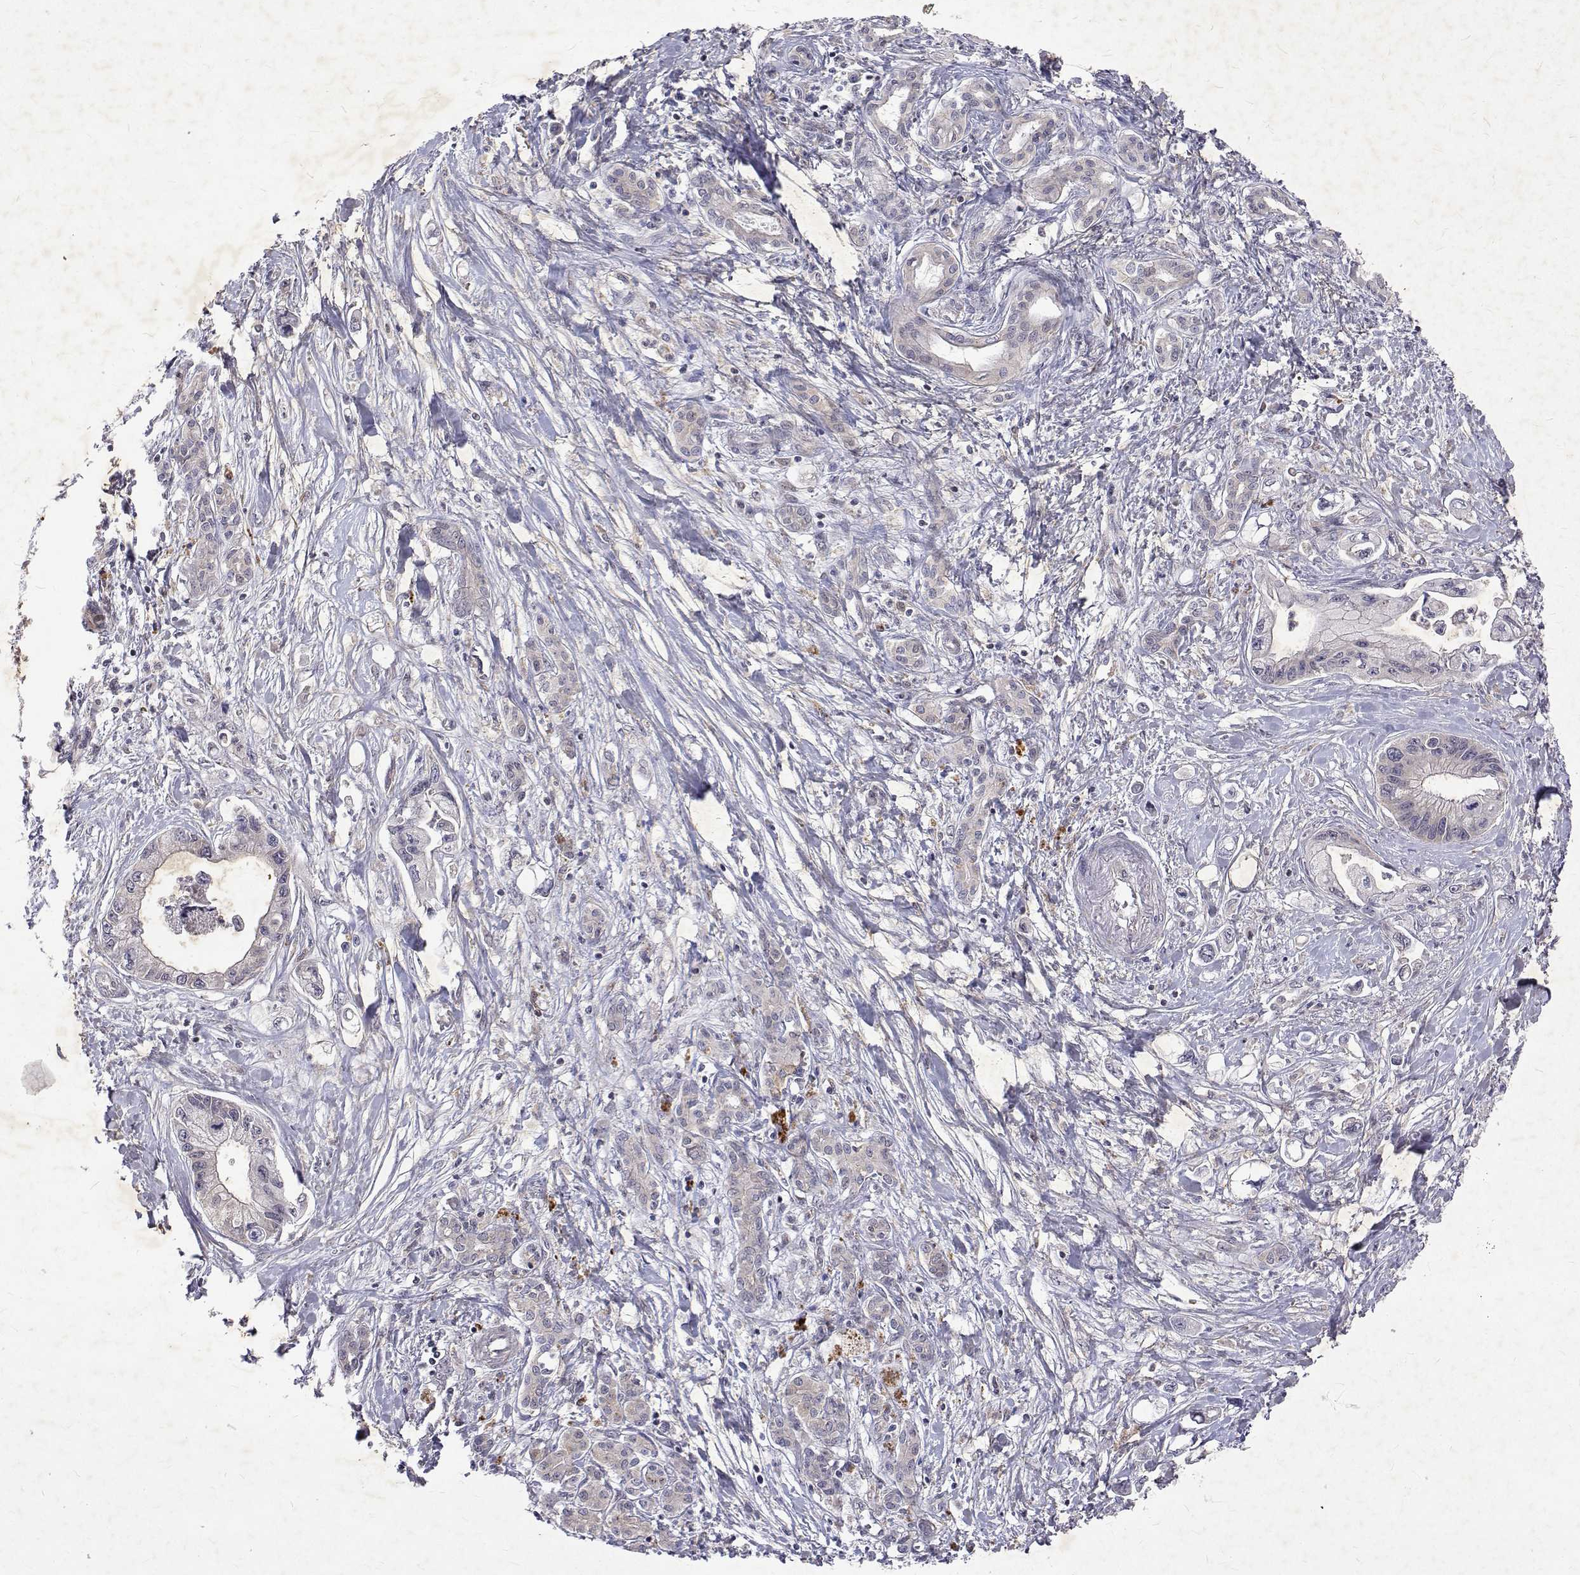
{"staining": {"intensity": "negative", "quantity": "none", "location": "none"}, "tissue": "pancreatic cancer", "cell_type": "Tumor cells", "image_type": "cancer", "snomed": [{"axis": "morphology", "description": "Adenocarcinoma, NOS"}, {"axis": "topography", "description": "Pancreas"}], "caption": "This is a photomicrograph of immunohistochemistry staining of pancreatic cancer, which shows no staining in tumor cells.", "gene": "ALKBH8", "patient": {"sex": "male", "age": 61}}